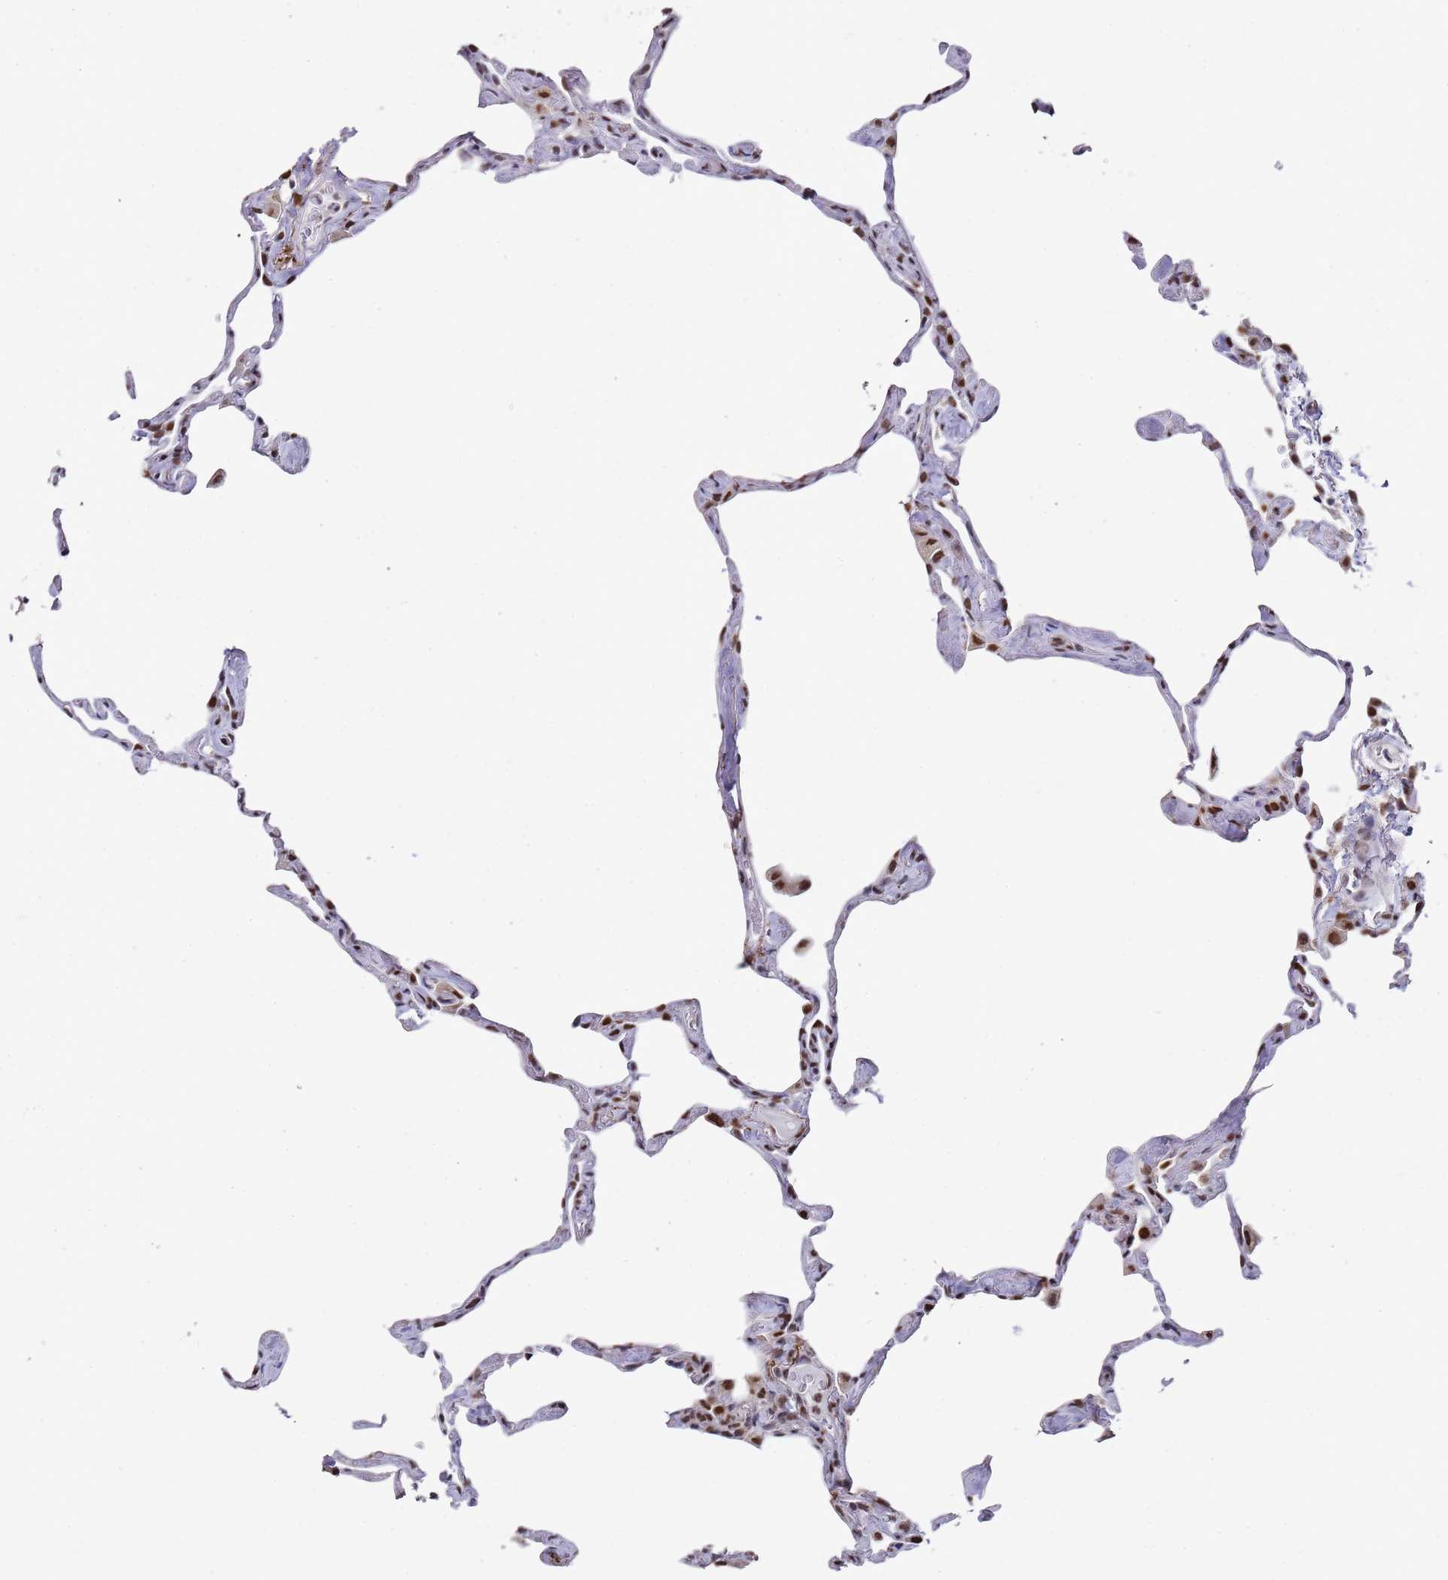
{"staining": {"intensity": "moderate", "quantity": "25%-75%", "location": "nuclear"}, "tissue": "lung", "cell_type": "Alveolar cells", "image_type": "normal", "snomed": [{"axis": "morphology", "description": "Normal tissue, NOS"}, {"axis": "topography", "description": "Lung"}], "caption": "Immunohistochemistry staining of benign lung, which shows medium levels of moderate nuclear staining in about 25%-75% of alveolar cells indicating moderate nuclear protein positivity. The staining was performed using DAB (brown) for protein detection and nuclei were counterstained in hematoxylin (blue).", "gene": "COPS6", "patient": {"sex": "male", "age": 65}}